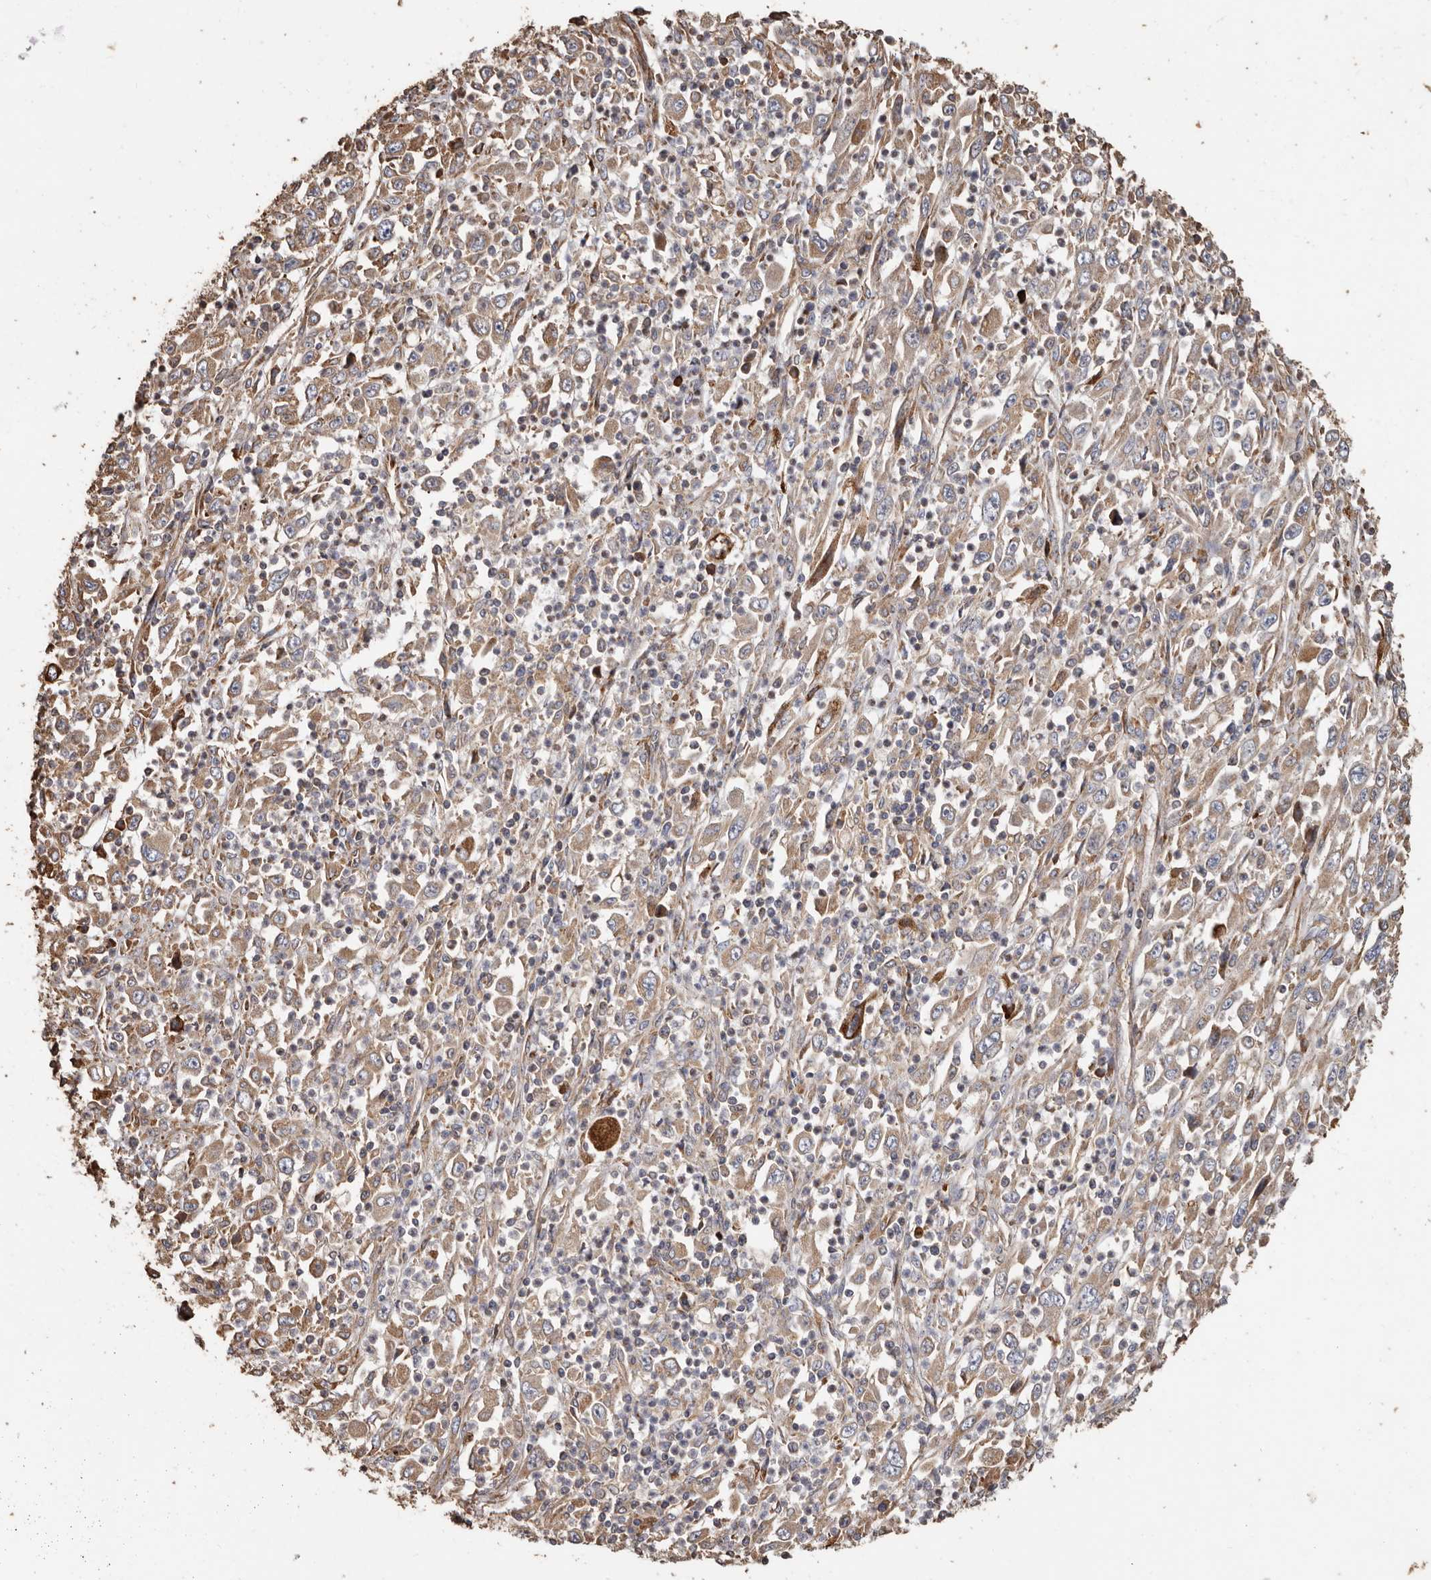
{"staining": {"intensity": "weak", "quantity": ">75%", "location": "cytoplasmic/membranous"}, "tissue": "melanoma", "cell_type": "Tumor cells", "image_type": "cancer", "snomed": [{"axis": "morphology", "description": "Malignant melanoma, Metastatic site"}, {"axis": "topography", "description": "Skin"}], "caption": "Immunohistochemical staining of melanoma displays low levels of weak cytoplasmic/membranous positivity in about >75% of tumor cells.", "gene": "OSGIN2", "patient": {"sex": "female", "age": 56}}